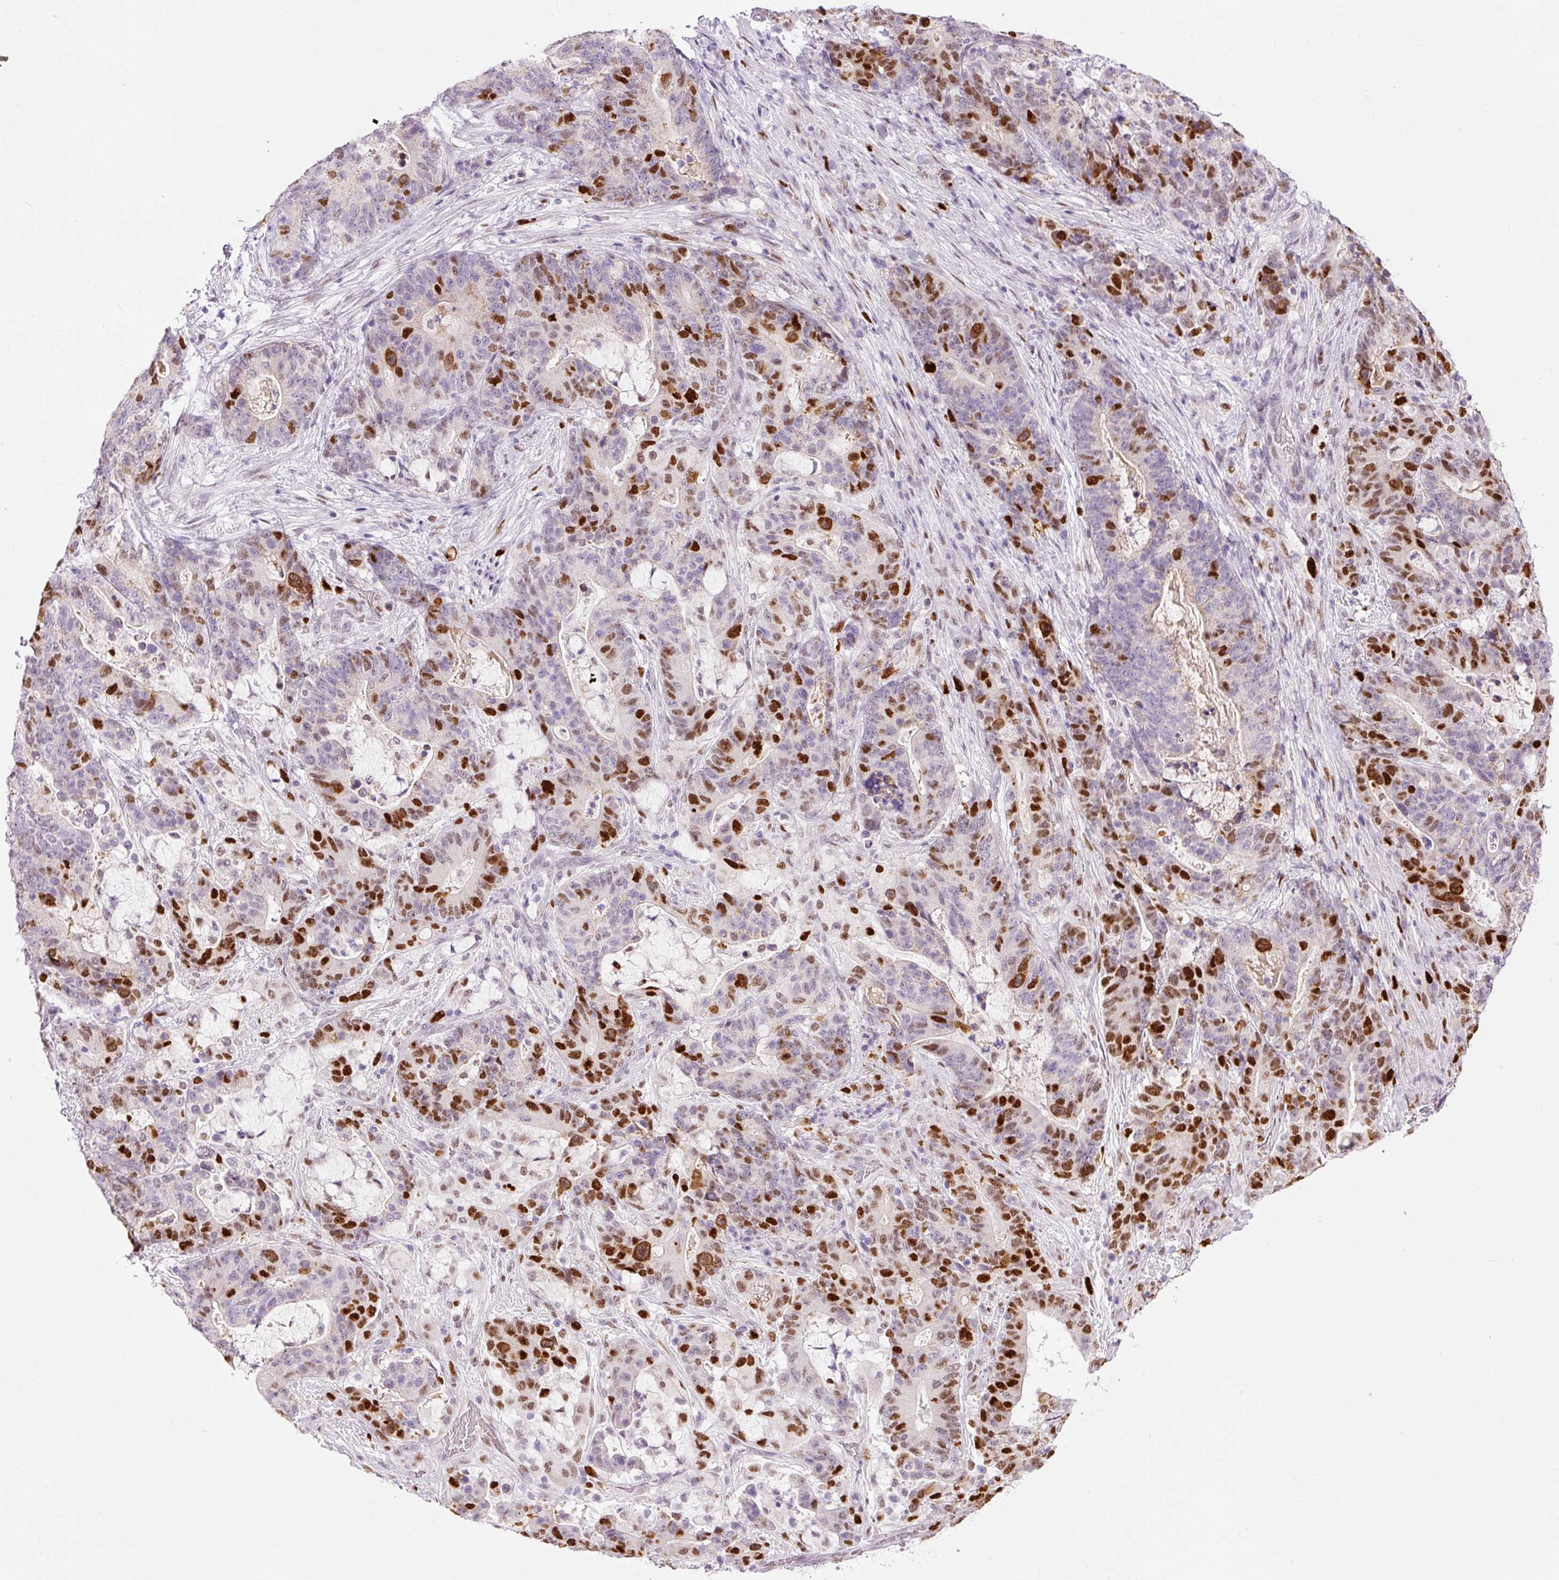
{"staining": {"intensity": "strong", "quantity": "25%-75%", "location": "nuclear"}, "tissue": "stomach cancer", "cell_type": "Tumor cells", "image_type": "cancer", "snomed": [{"axis": "morphology", "description": "Normal tissue, NOS"}, {"axis": "morphology", "description": "Adenocarcinoma, NOS"}, {"axis": "topography", "description": "Stomach"}], "caption": "Stomach cancer stained with DAB (3,3'-diaminobenzidine) immunohistochemistry reveals high levels of strong nuclear staining in about 25%-75% of tumor cells. (IHC, brightfield microscopy, high magnification).", "gene": "KPNA2", "patient": {"sex": "female", "age": 64}}